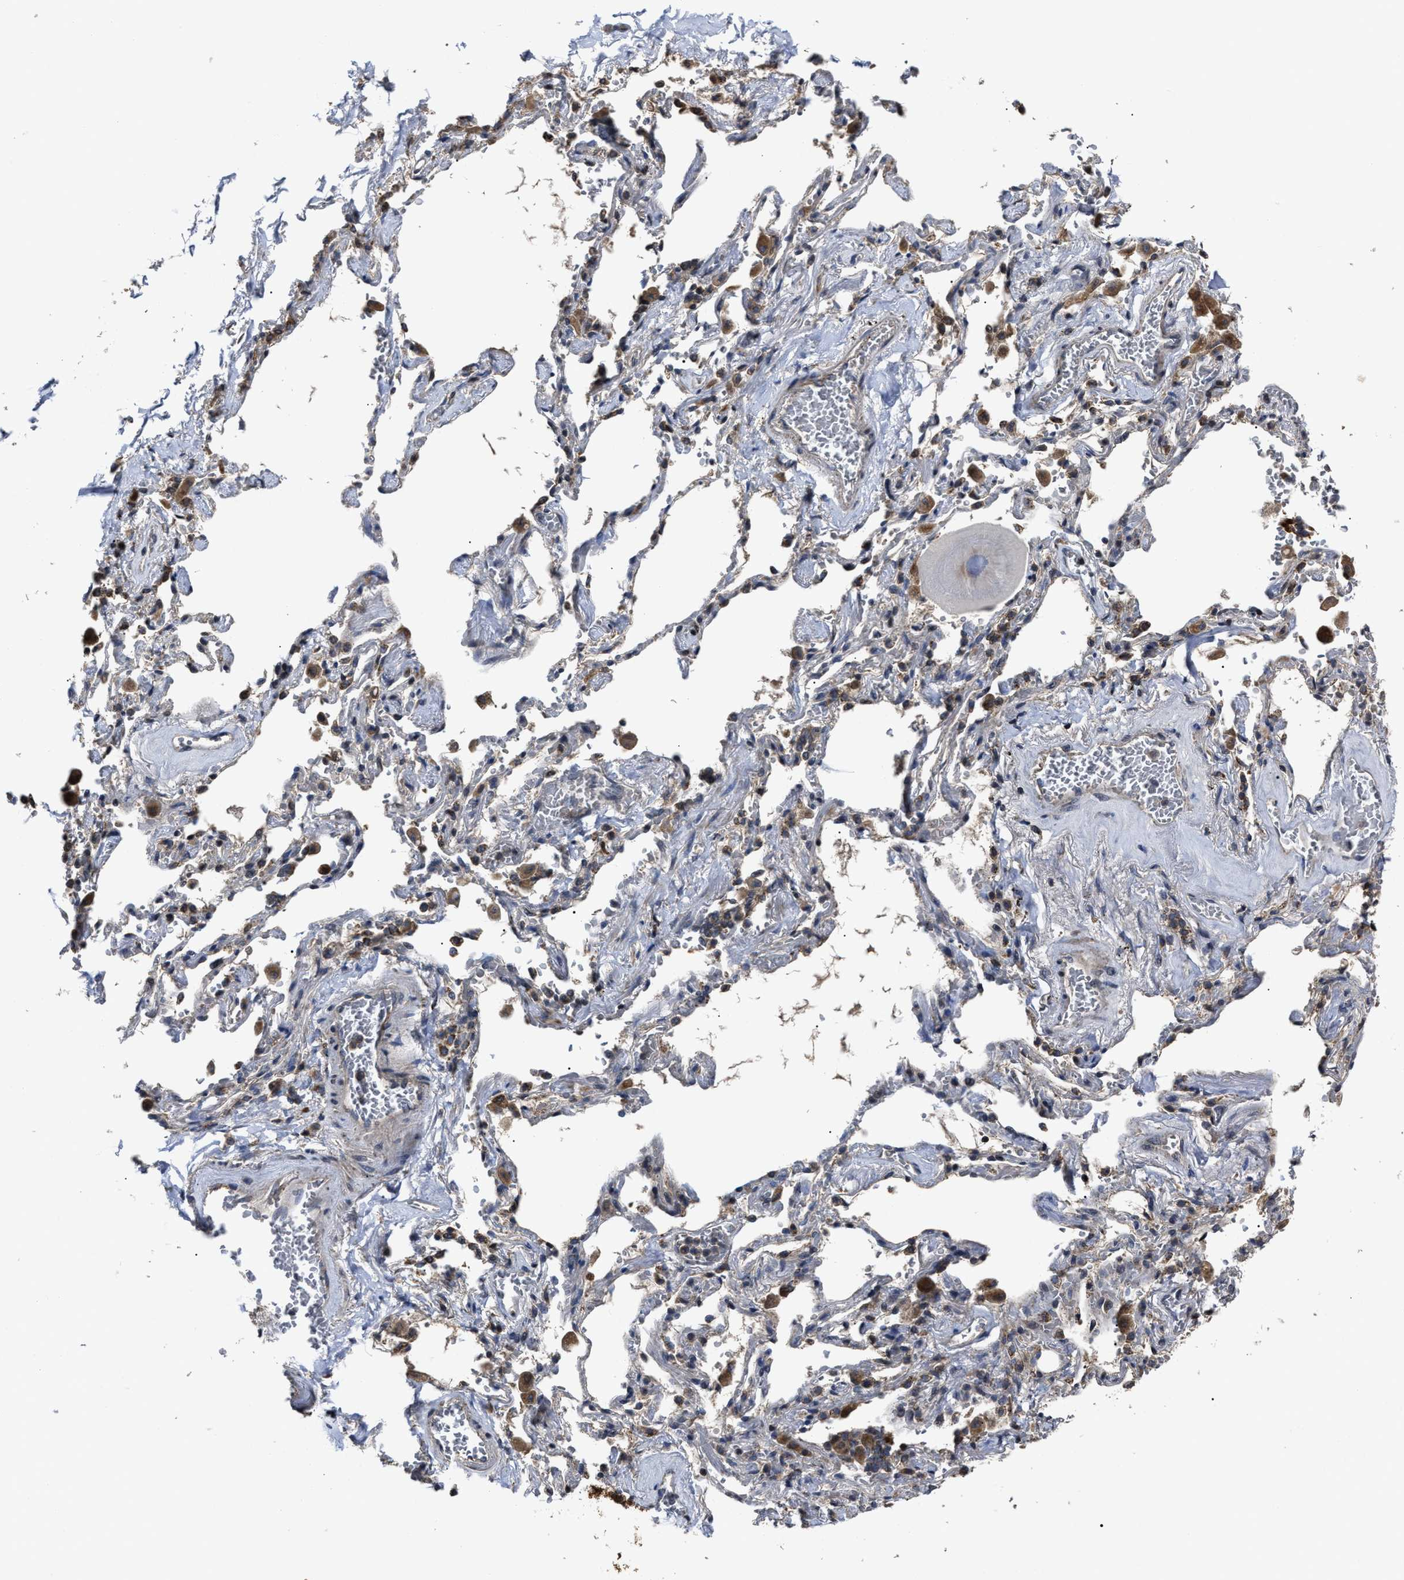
{"staining": {"intensity": "moderate", "quantity": ">75%", "location": "cytoplasmic/membranous"}, "tissue": "adipose tissue", "cell_type": "Adipocytes", "image_type": "normal", "snomed": [{"axis": "morphology", "description": "Normal tissue, NOS"}, {"axis": "topography", "description": "Cartilage tissue"}, {"axis": "topography", "description": "Lung"}], "caption": "An IHC image of benign tissue is shown. Protein staining in brown shows moderate cytoplasmic/membranous positivity in adipose tissue within adipocytes. (Brightfield microscopy of DAB IHC at high magnification).", "gene": "PASK", "patient": {"sex": "female", "age": 77}}